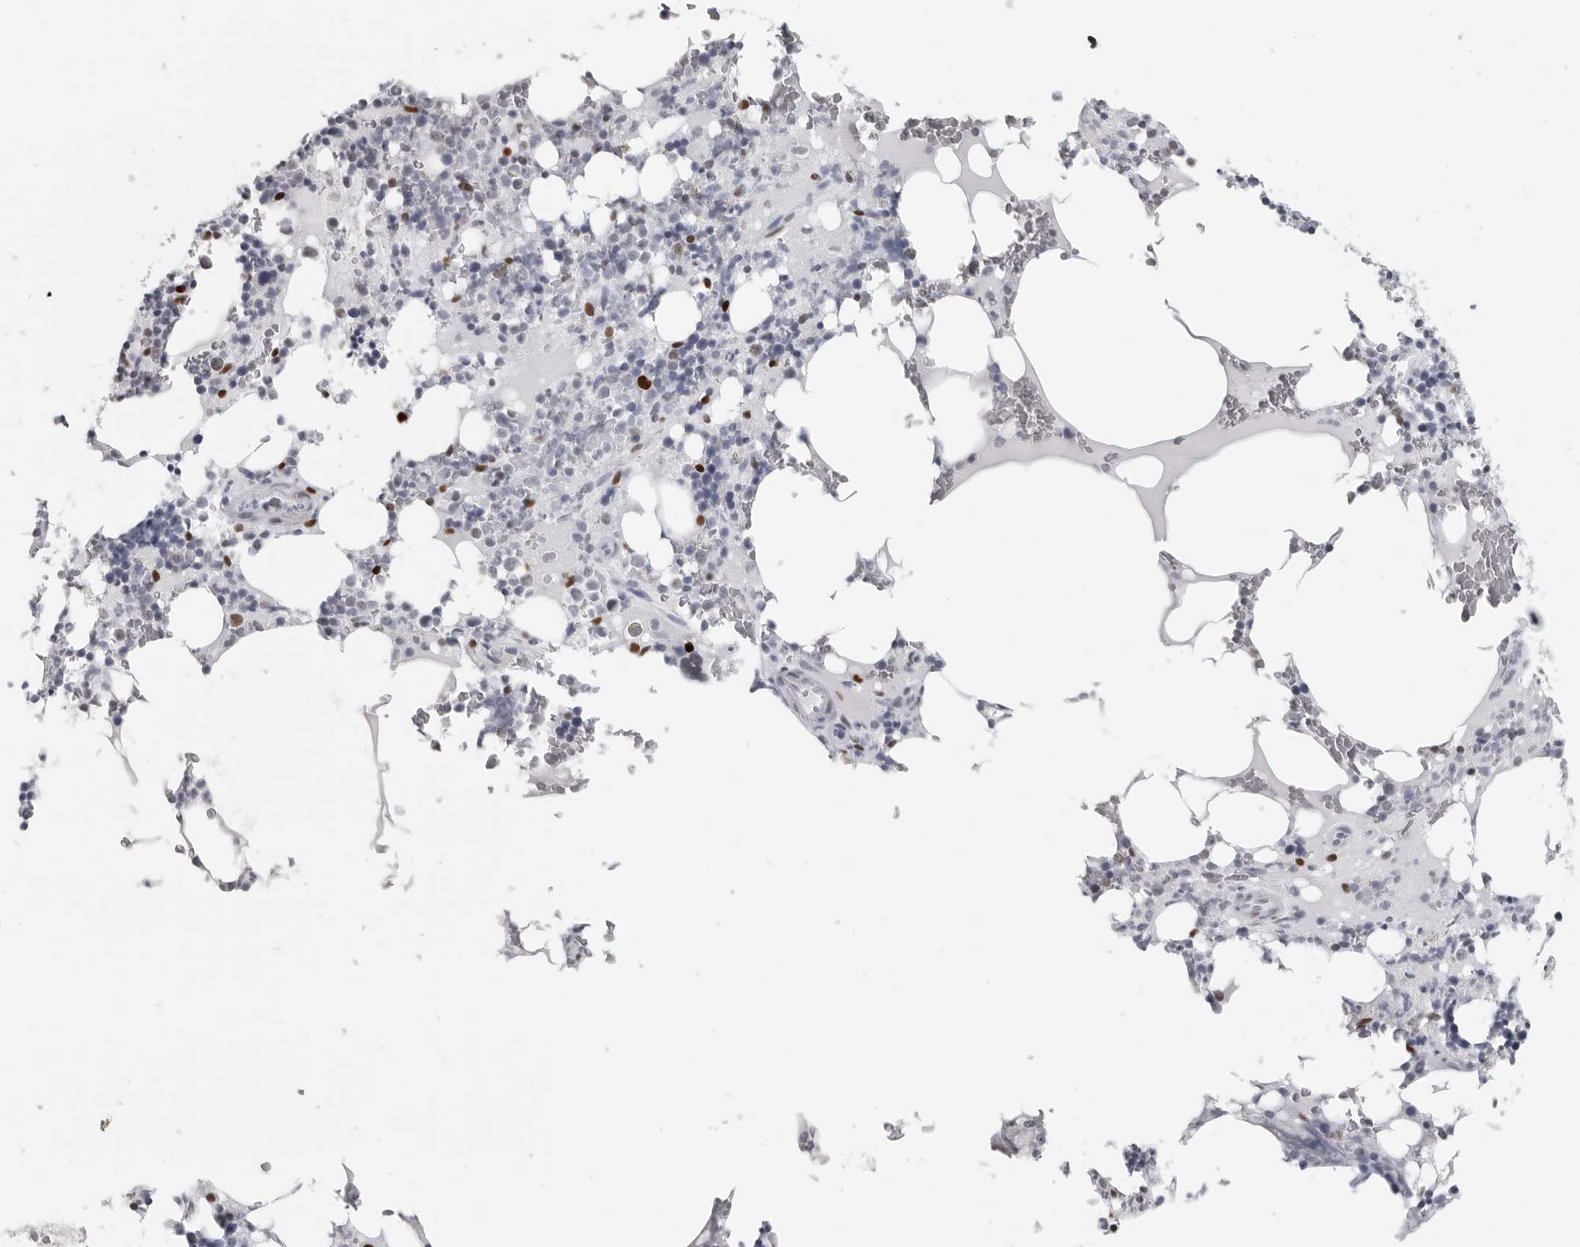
{"staining": {"intensity": "strong", "quantity": "<25%", "location": "nuclear"}, "tissue": "bone marrow", "cell_type": "Hematopoietic cells", "image_type": "normal", "snomed": [{"axis": "morphology", "description": "Normal tissue, NOS"}, {"axis": "topography", "description": "Bone marrow"}], "caption": "Hematopoietic cells show medium levels of strong nuclear positivity in about <25% of cells in benign bone marrow. The protein is shown in brown color, while the nuclei are stained blue.", "gene": "SATB2", "patient": {"sex": "male", "age": 58}}